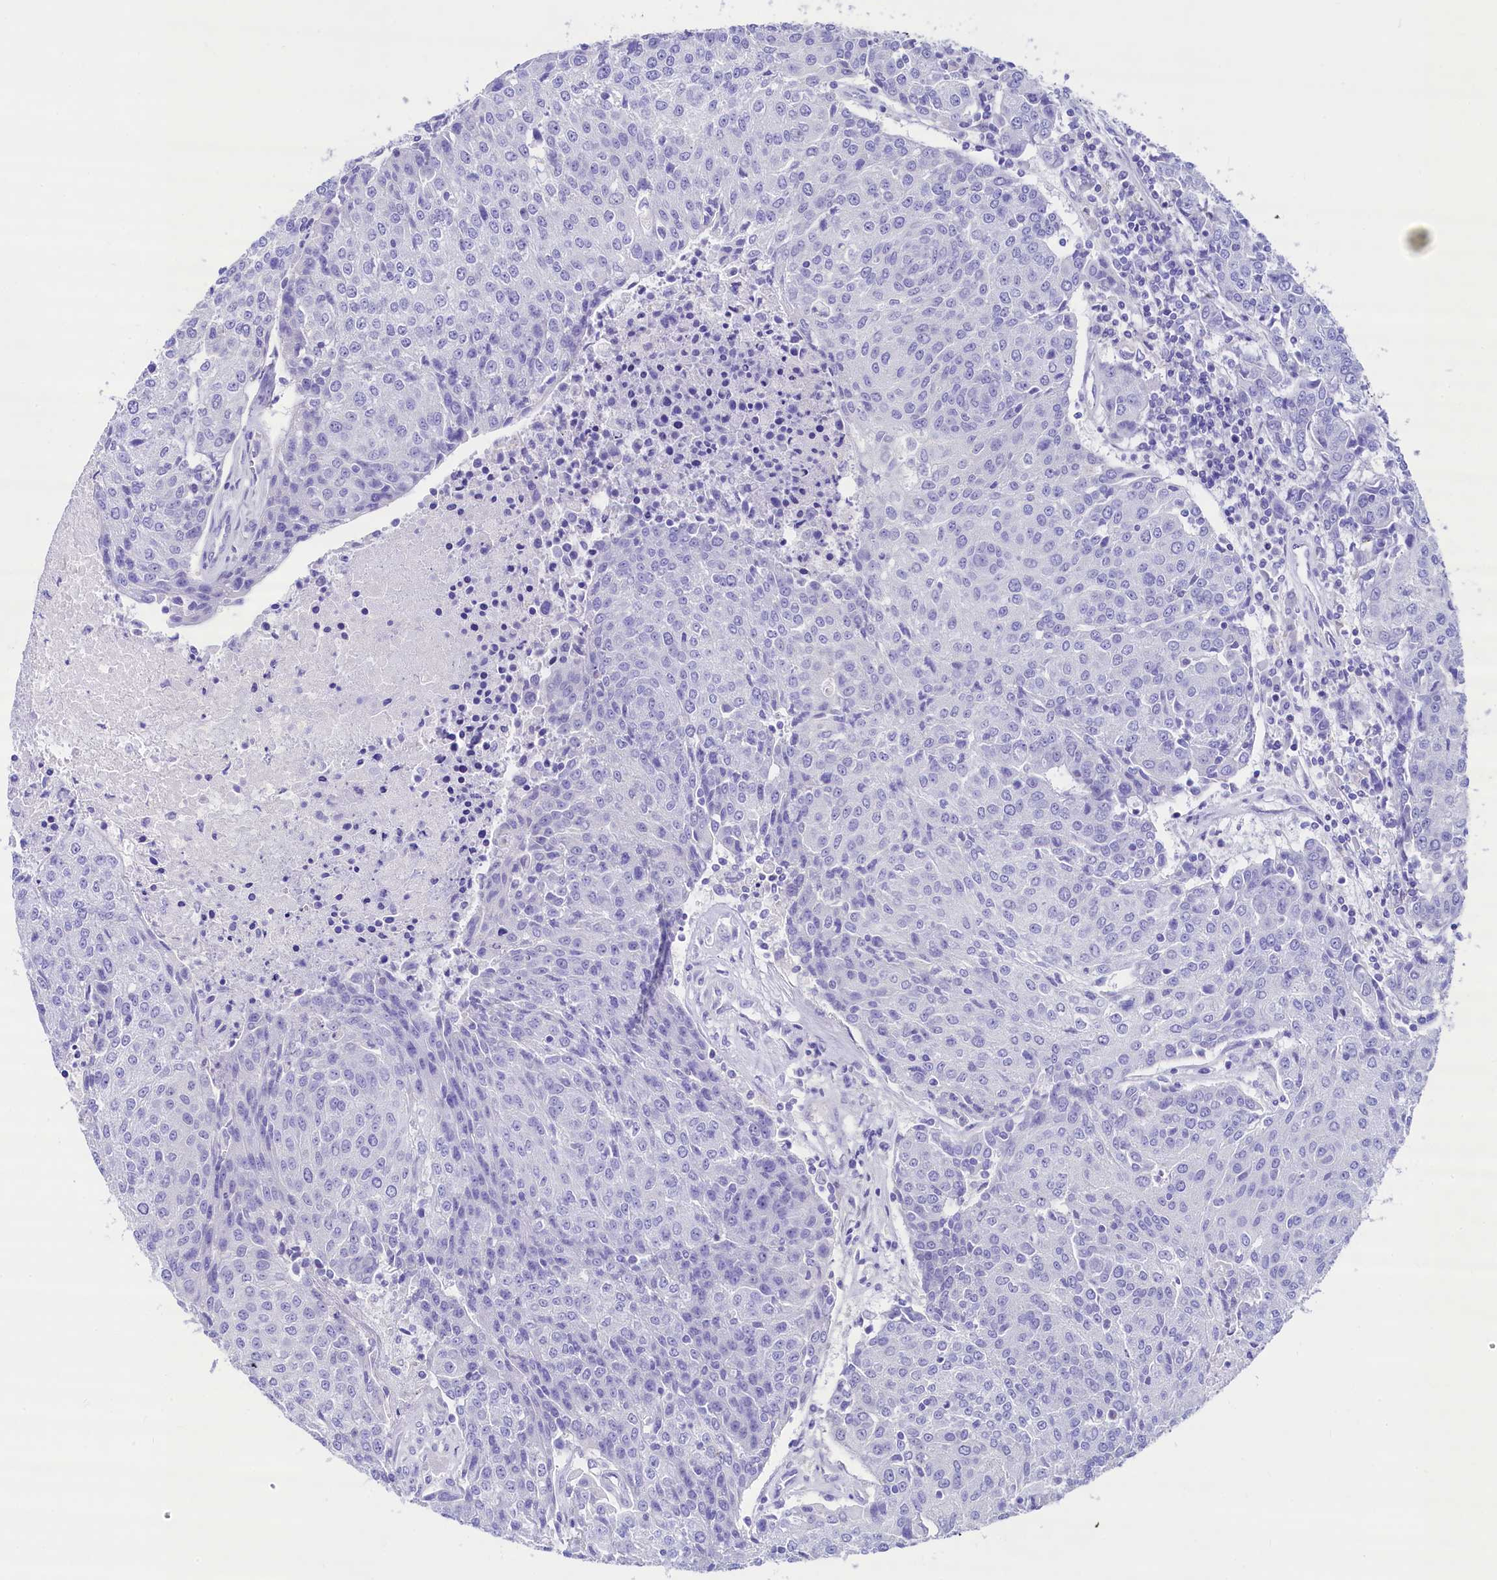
{"staining": {"intensity": "negative", "quantity": "none", "location": "none"}, "tissue": "urothelial cancer", "cell_type": "Tumor cells", "image_type": "cancer", "snomed": [{"axis": "morphology", "description": "Urothelial carcinoma, High grade"}, {"axis": "topography", "description": "Urinary bladder"}], "caption": "High magnification brightfield microscopy of urothelial cancer stained with DAB (brown) and counterstained with hematoxylin (blue): tumor cells show no significant positivity.", "gene": "RBP3", "patient": {"sex": "female", "age": 85}}